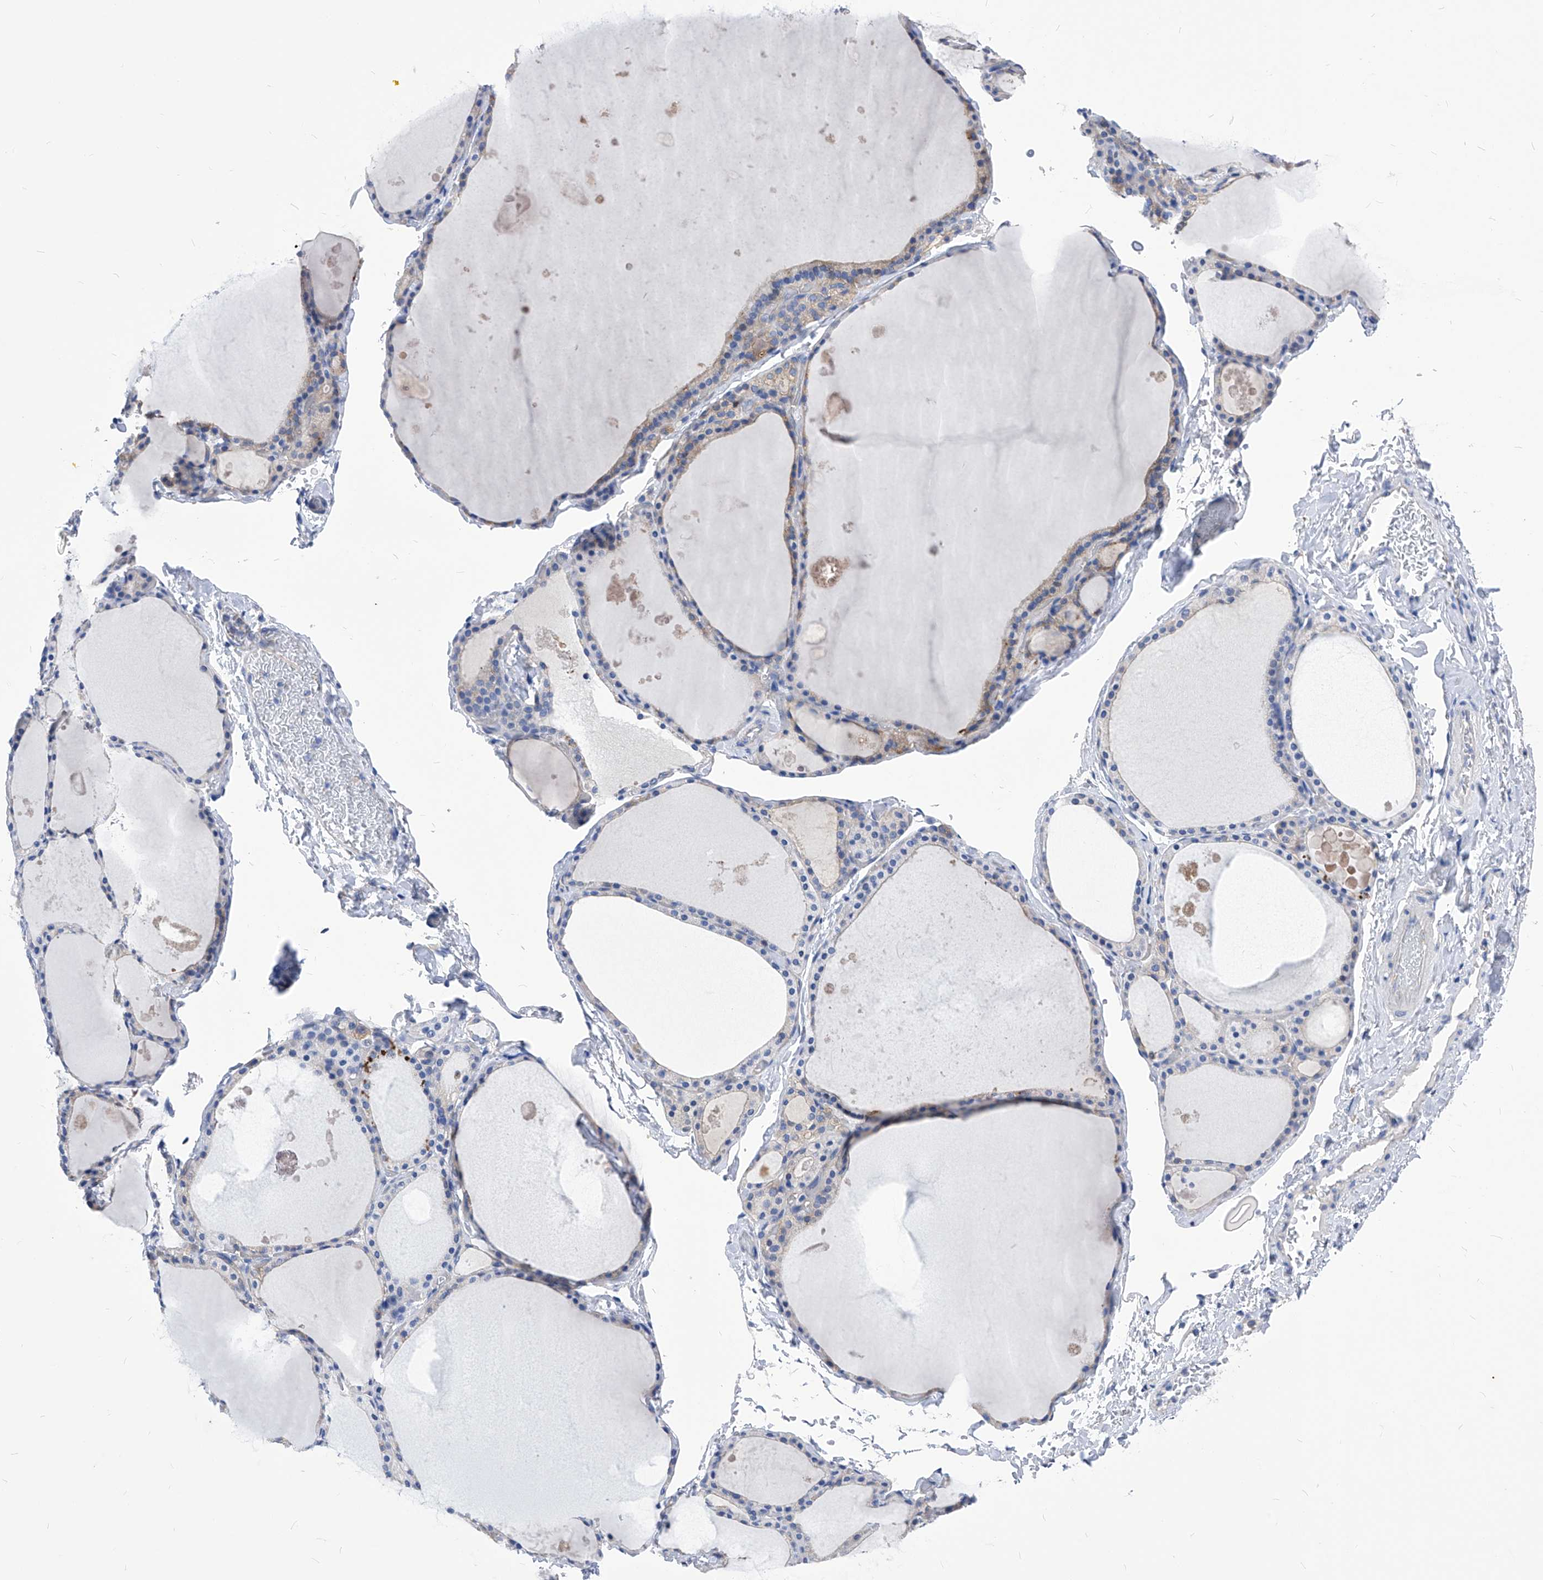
{"staining": {"intensity": "weak", "quantity": "25%-75%", "location": "cytoplasmic/membranous"}, "tissue": "thyroid gland", "cell_type": "Glandular cells", "image_type": "normal", "snomed": [{"axis": "morphology", "description": "Normal tissue, NOS"}, {"axis": "topography", "description": "Thyroid gland"}], "caption": "A brown stain shows weak cytoplasmic/membranous positivity of a protein in glandular cells of benign human thyroid gland.", "gene": "XPNPEP1", "patient": {"sex": "male", "age": 56}}